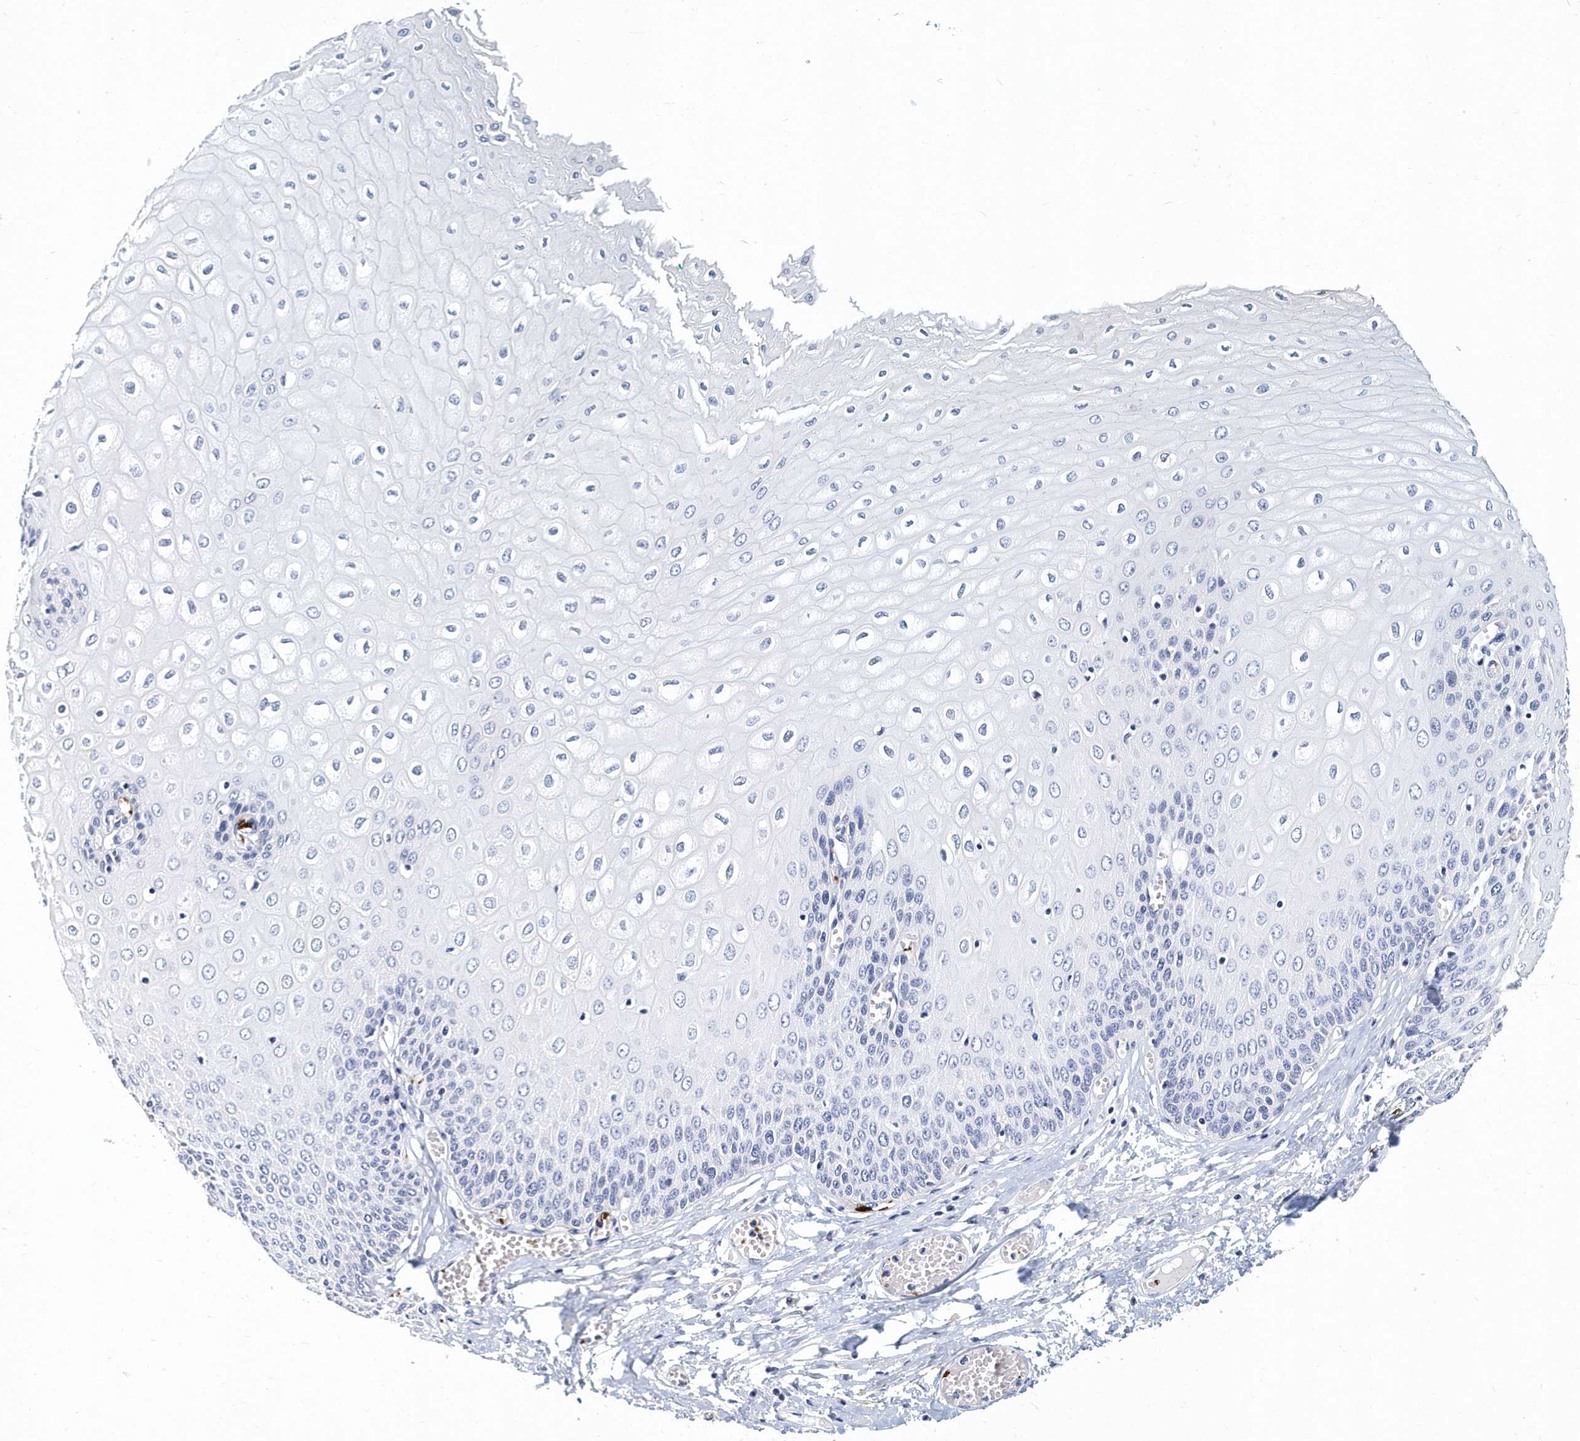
{"staining": {"intensity": "negative", "quantity": "none", "location": "none"}, "tissue": "esophagus", "cell_type": "Squamous epithelial cells", "image_type": "normal", "snomed": [{"axis": "morphology", "description": "Normal tissue, NOS"}, {"axis": "topography", "description": "Esophagus"}], "caption": "Immunohistochemical staining of benign esophagus shows no significant staining in squamous epithelial cells.", "gene": "ITGA2B", "patient": {"sex": "male", "age": 60}}